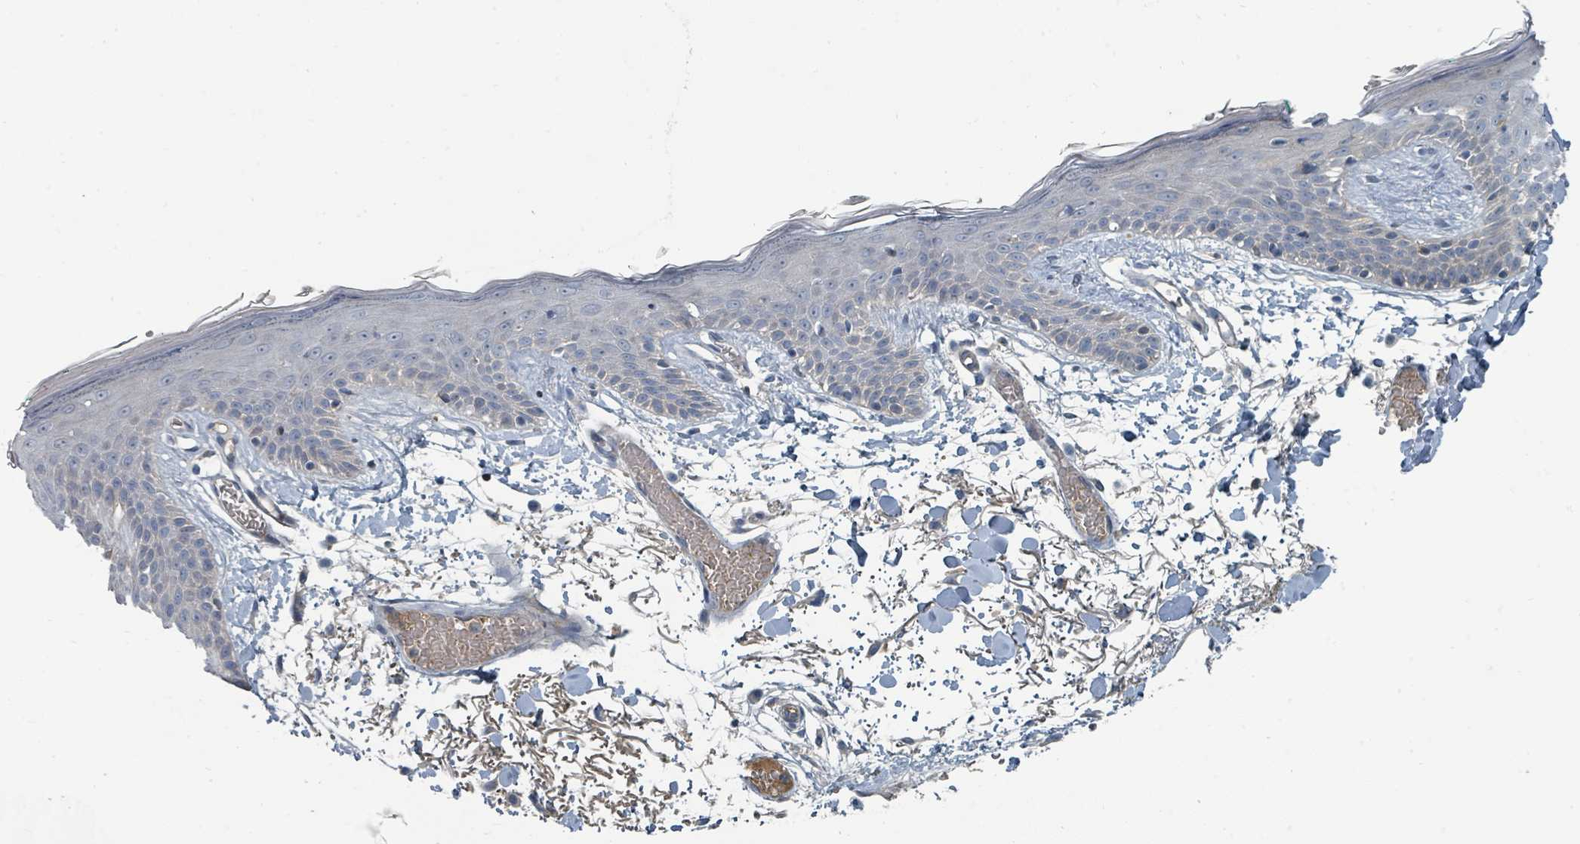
{"staining": {"intensity": "weak", "quantity": ">75%", "location": "cytoplasmic/membranous"}, "tissue": "skin", "cell_type": "Fibroblasts", "image_type": "normal", "snomed": [{"axis": "morphology", "description": "Normal tissue, NOS"}, {"axis": "topography", "description": "Skin"}], "caption": "Fibroblasts reveal low levels of weak cytoplasmic/membranous positivity in approximately >75% of cells in benign skin.", "gene": "SLC44A5", "patient": {"sex": "male", "age": 79}}